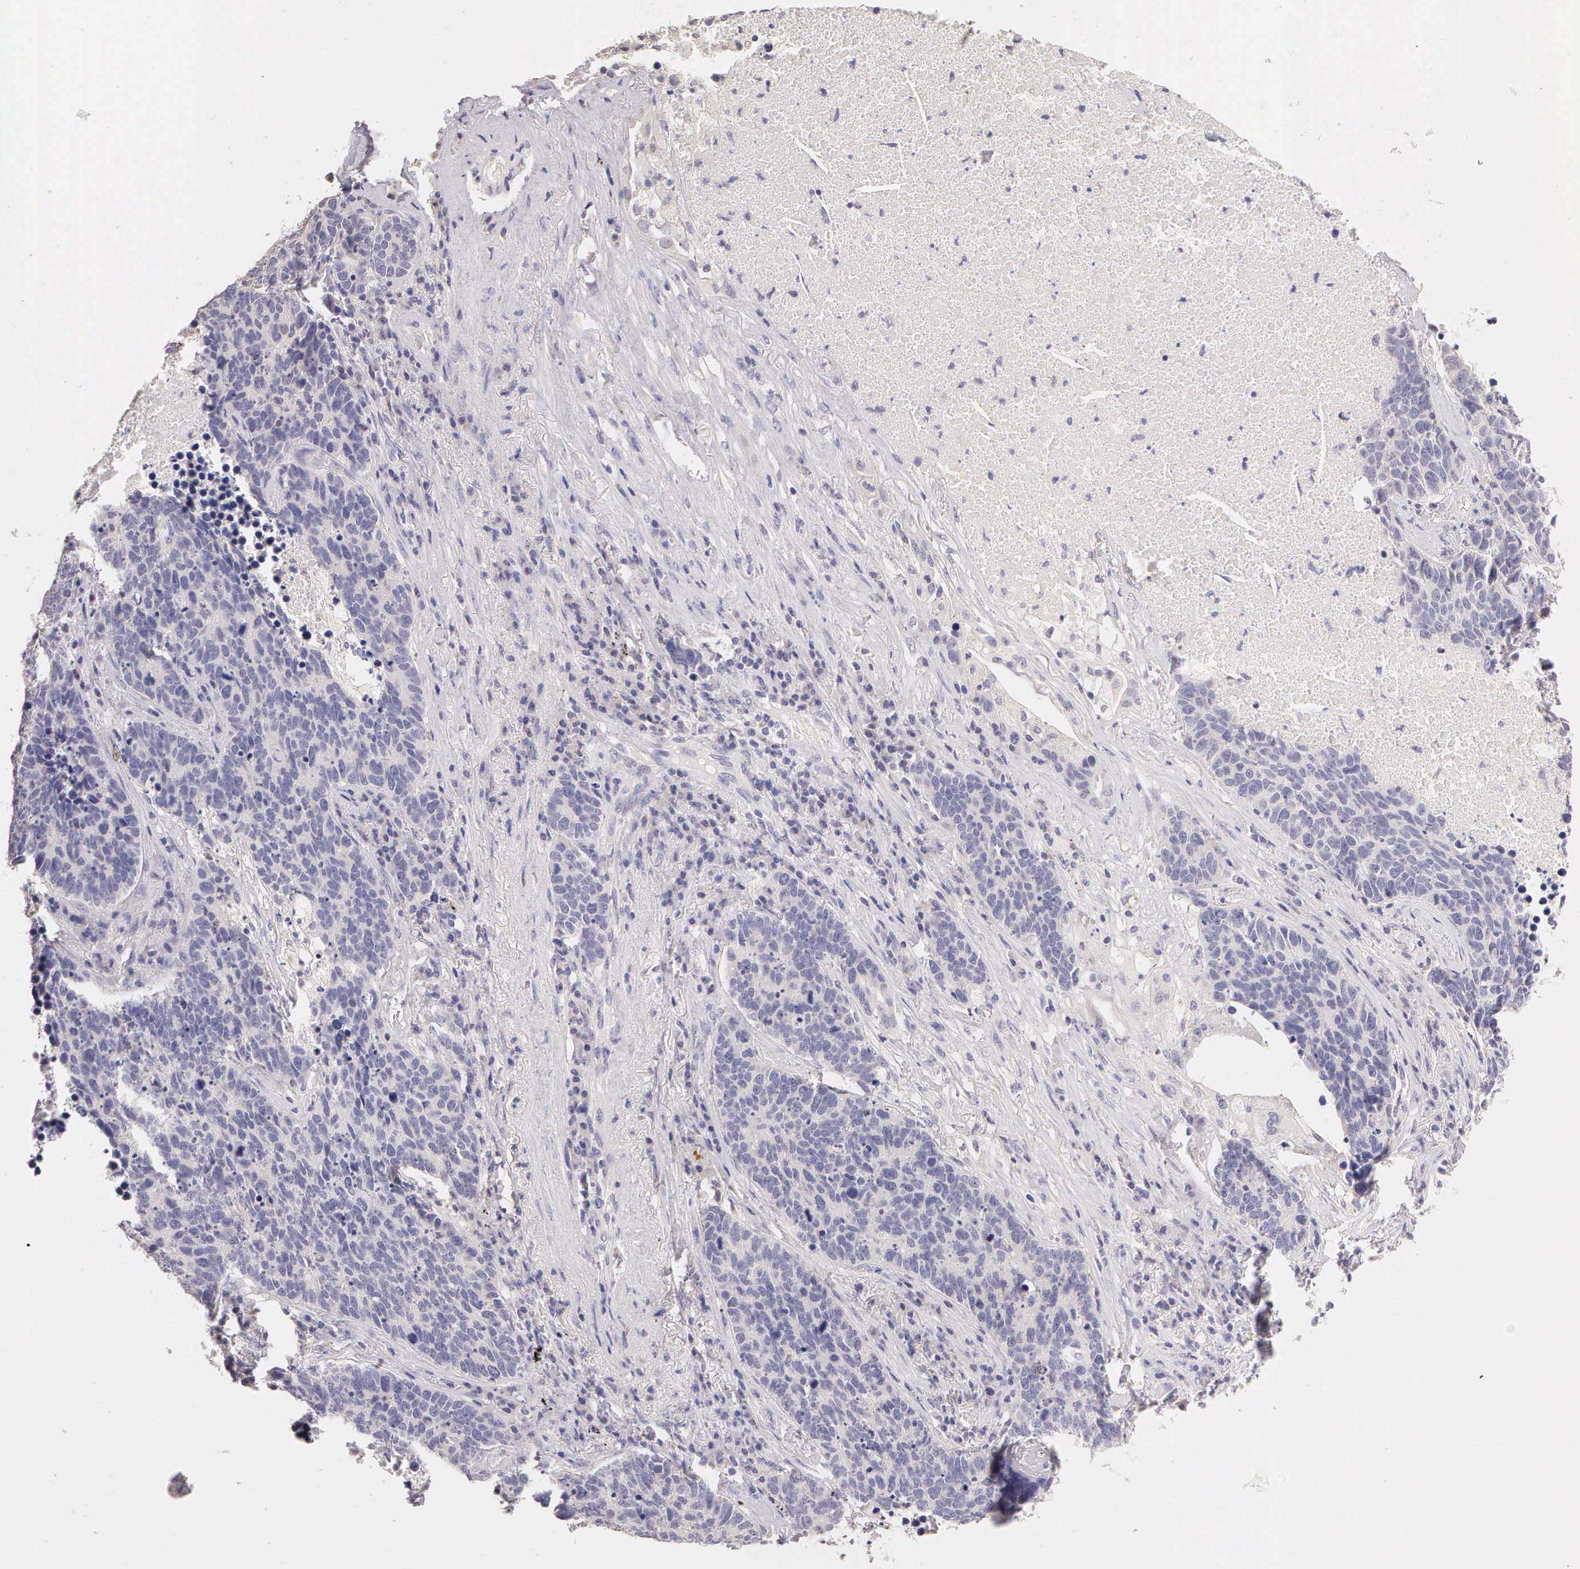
{"staining": {"intensity": "negative", "quantity": "none", "location": "none"}, "tissue": "lung cancer", "cell_type": "Tumor cells", "image_type": "cancer", "snomed": [{"axis": "morphology", "description": "Neoplasm, malignant, NOS"}, {"axis": "topography", "description": "Lung"}], "caption": "Lung cancer was stained to show a protein in brown. There is no significant expression in tumor cells. (DAB immunohistochemistry (IHC) with hematoxylin counter stain).", "gene": "ESR1", "patient": {"sex": "female", "age": 75}}